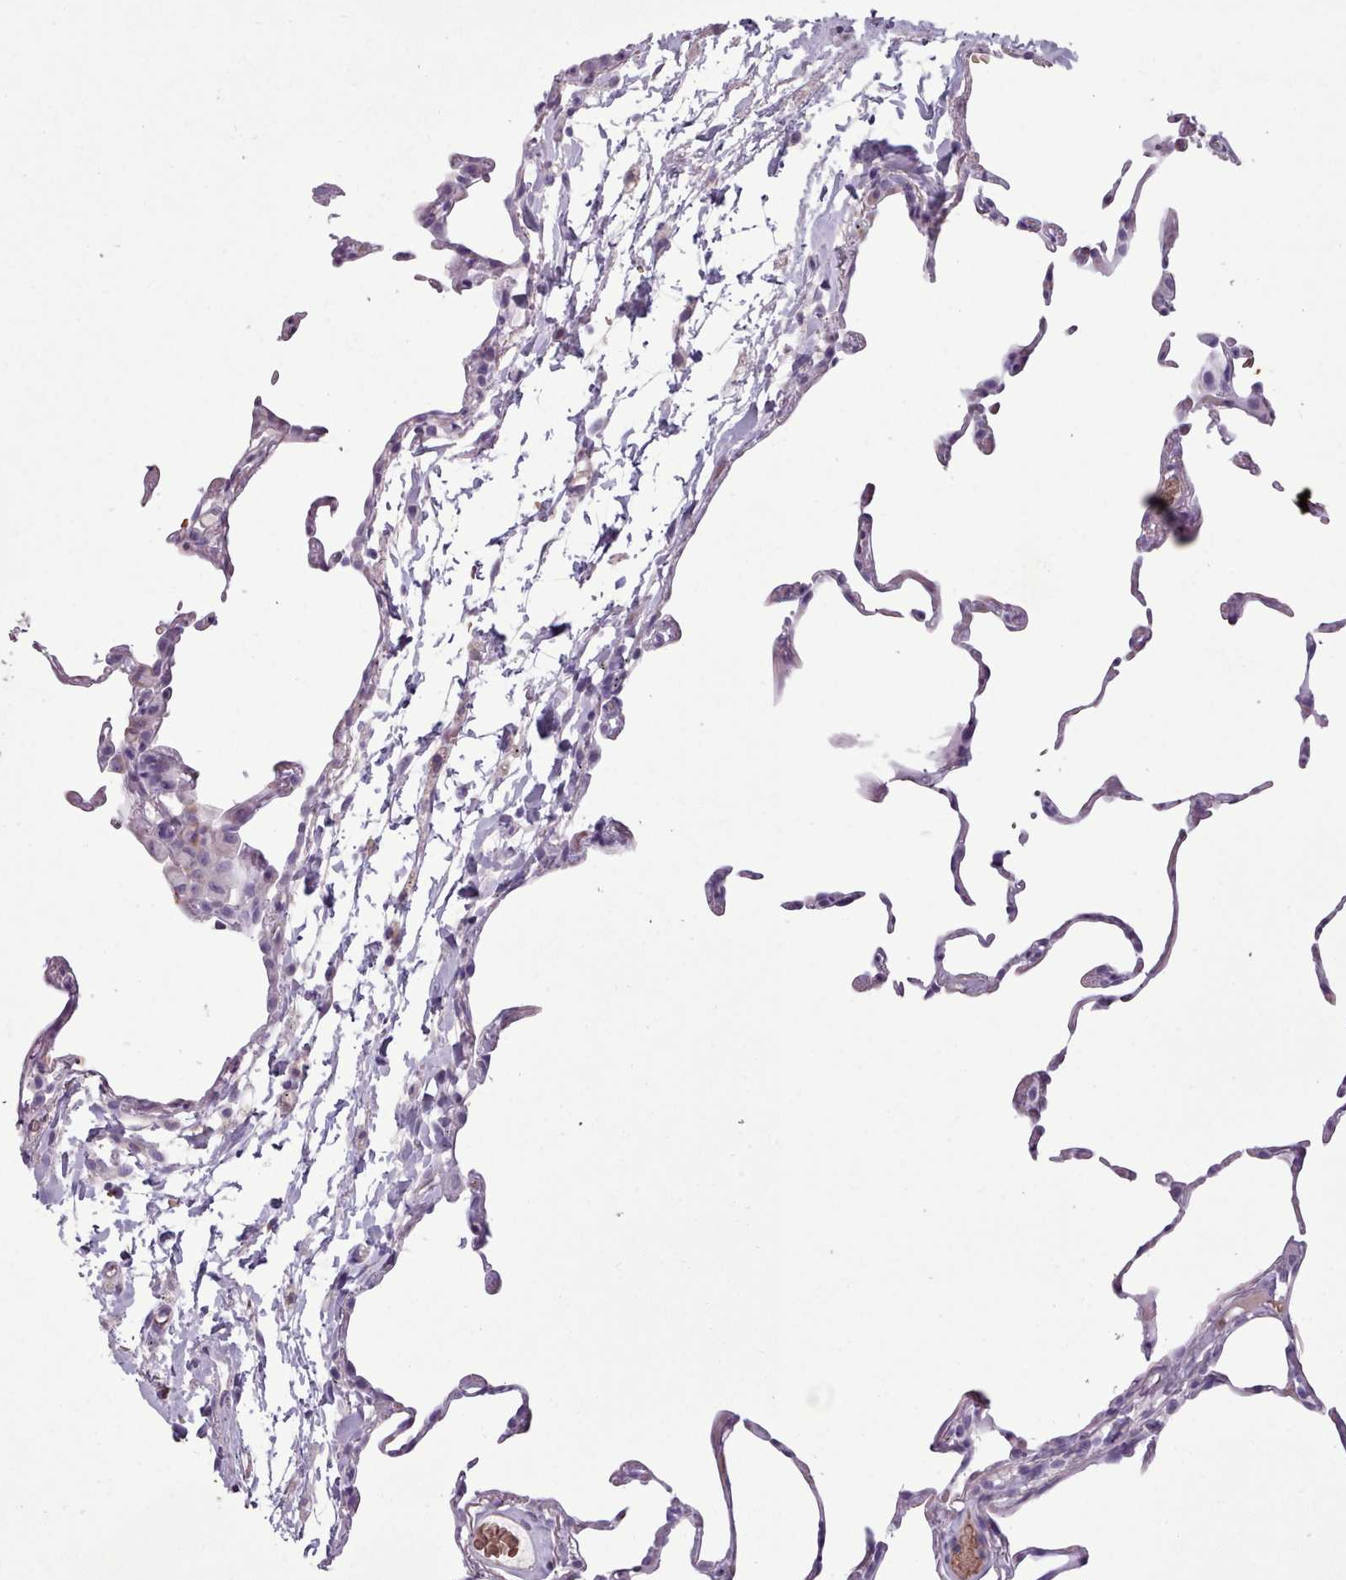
{"staining": {"intensity": "weak", "quantity": "25%-75%", "location": "cytoplasmic/membranous"}, "tissue": "lung", "cell_type": "Alveolar cells", "image_type": "normal", "snomed": [{"axis": "morphology", "description": "Normal tissue, NOS"}, {"axis": "topography", "description": "Lung"}], "caption": "Protein expression by immunohistochemistry (IHC) reveals weak cytoplasmic/membranous positivity in about 25%-75% of alveolar cells in benign lung. (Stains: DAB in brown, nuclei in blue, Microscopy: brightfield microscopy at high magnification).", "gene": "AK4P3", "patient": {"sex": "female", "age": 57}}